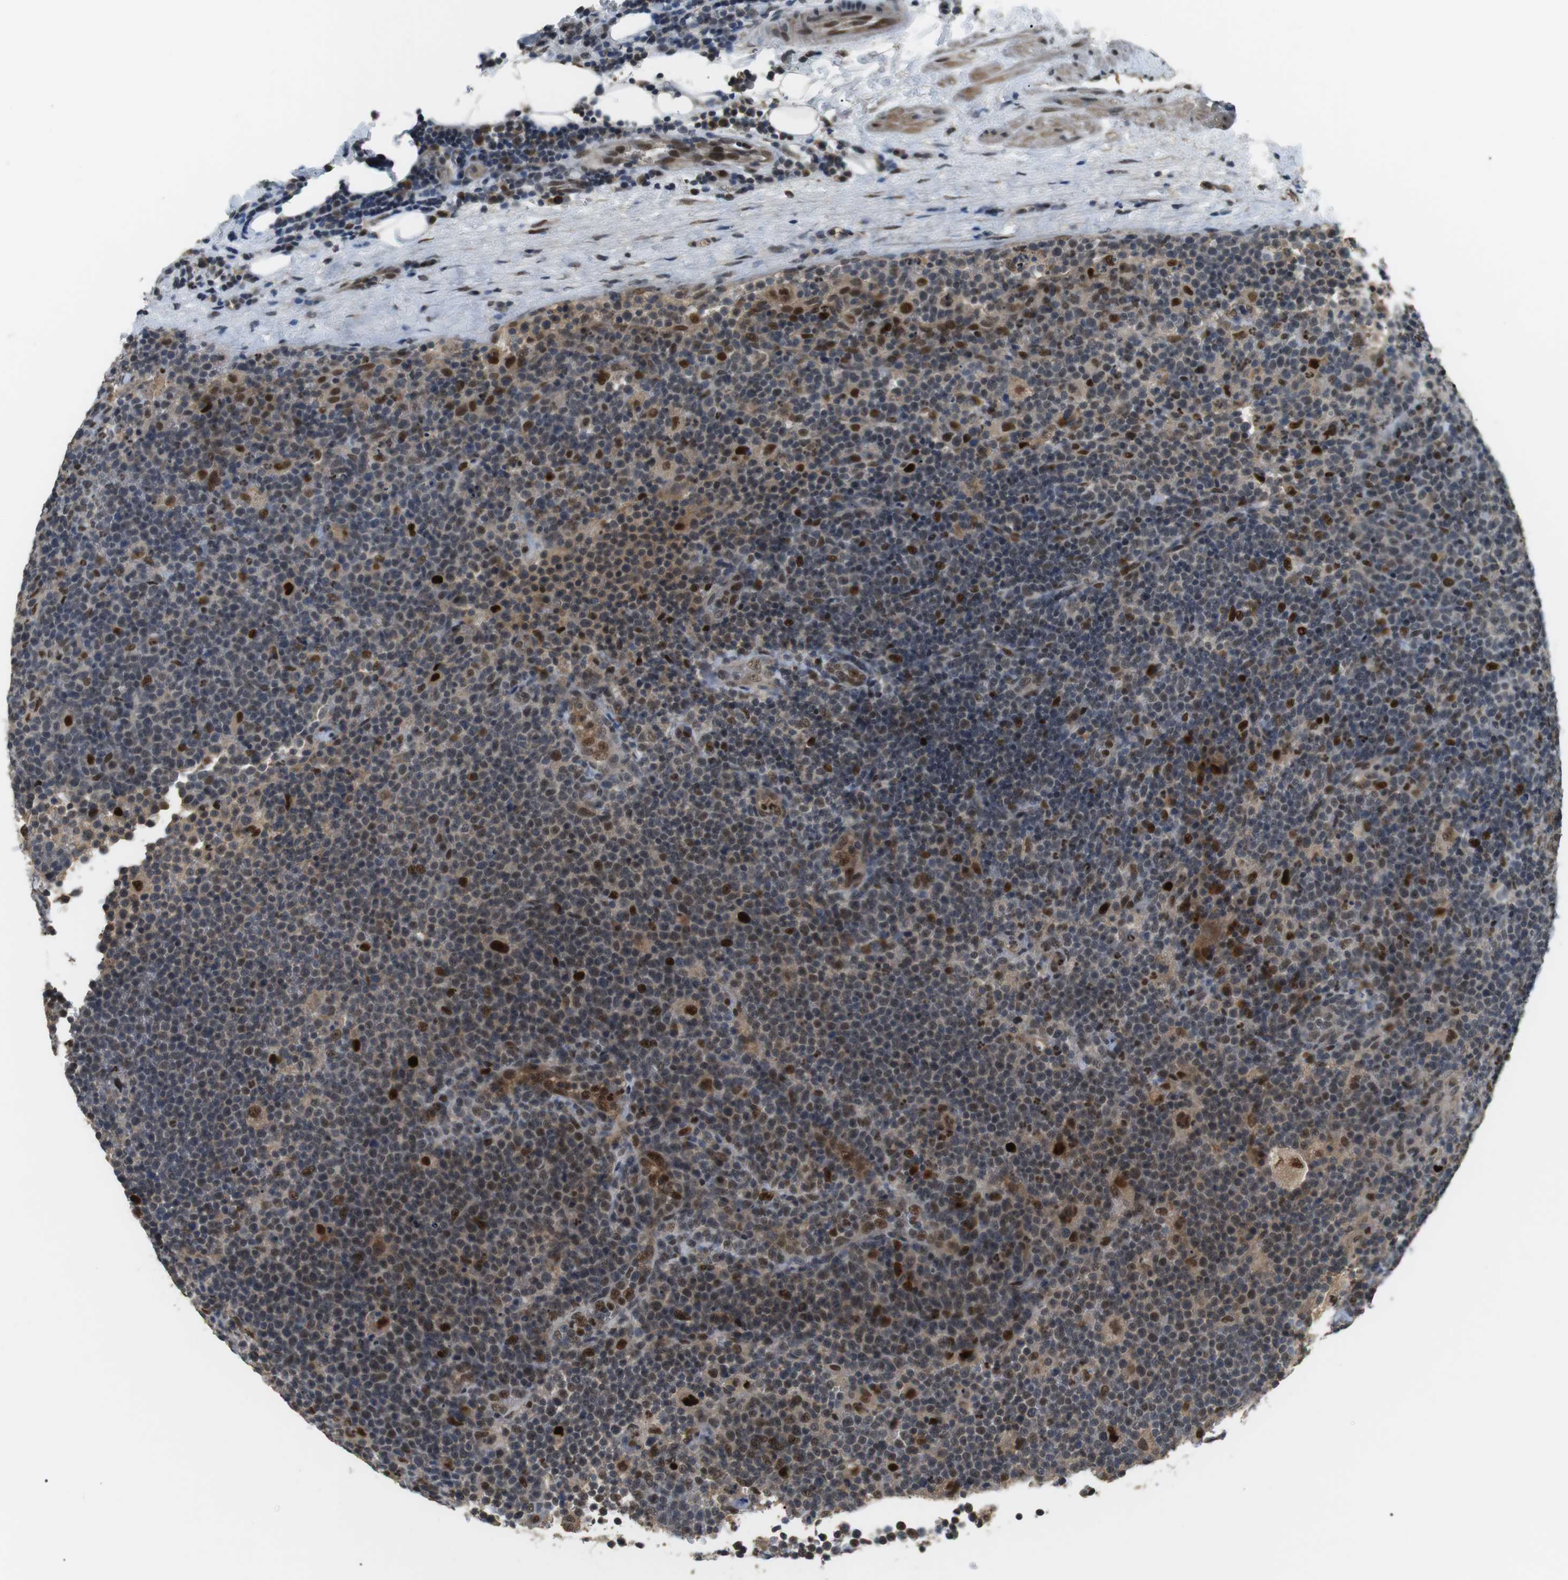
{"staining": {"intensity": "strong", "quantity": "<25%", "location": "nuclear"}, "tissue": "lymphoma", "cell_type": "Tumor cells", "image_type": "cancer", "snomed": [{"axis": "morphology", "description": "Malignant lymphoma, non-Hodgkin's type, High grade"}, {"axis": "topography", "description": "Lymph node"}], "caption": "DAB (3,3'-diaminobenzidine) immunohistochemical staining of human lymphoma shows strong nuclear protein expression in about <25% of tumor cells.", "gene": "ORAI3", "patient": {"sex": "male", "age": 61}}